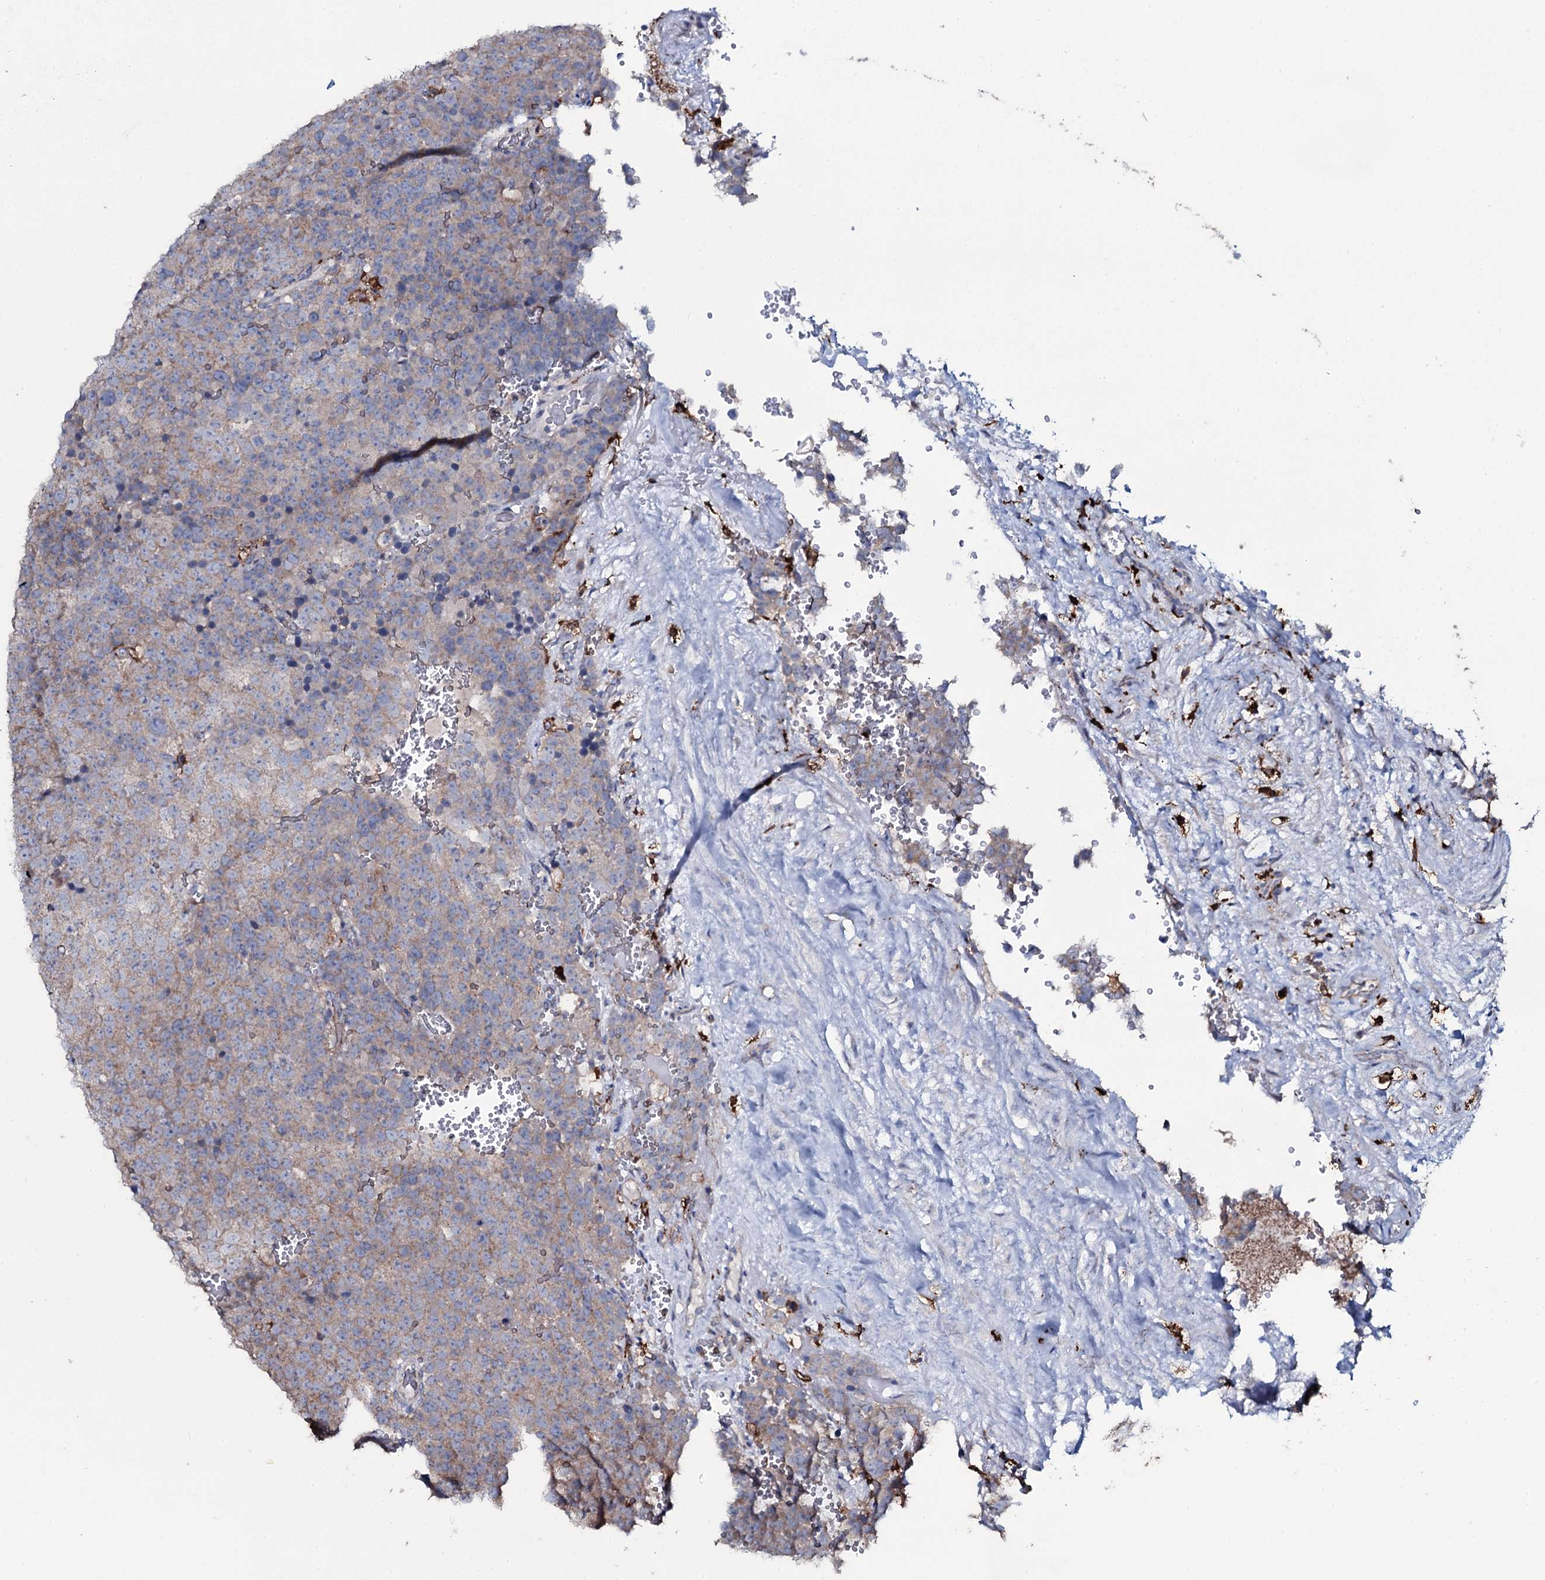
{"staining": {"intensity": "weak", "quantity": ">75%", "location": "cytoplasmic/membranous"}, "tissue": "testis cancer", "cell_type": "Tumor cells", "image_type": "cancer", "snomed": [{"axis": "morphology", "description": "Seminoma, NOS"}, {"axis": "topography", "description": "Testis"}], "caption": "Protein staining of testis seminoma tissue exhibits weak cytoplasmic/membranous staining in approximately >75% of tumor cells.", "gene": "OSBPL2", "patient": {"sex": "male", "age": 71}}